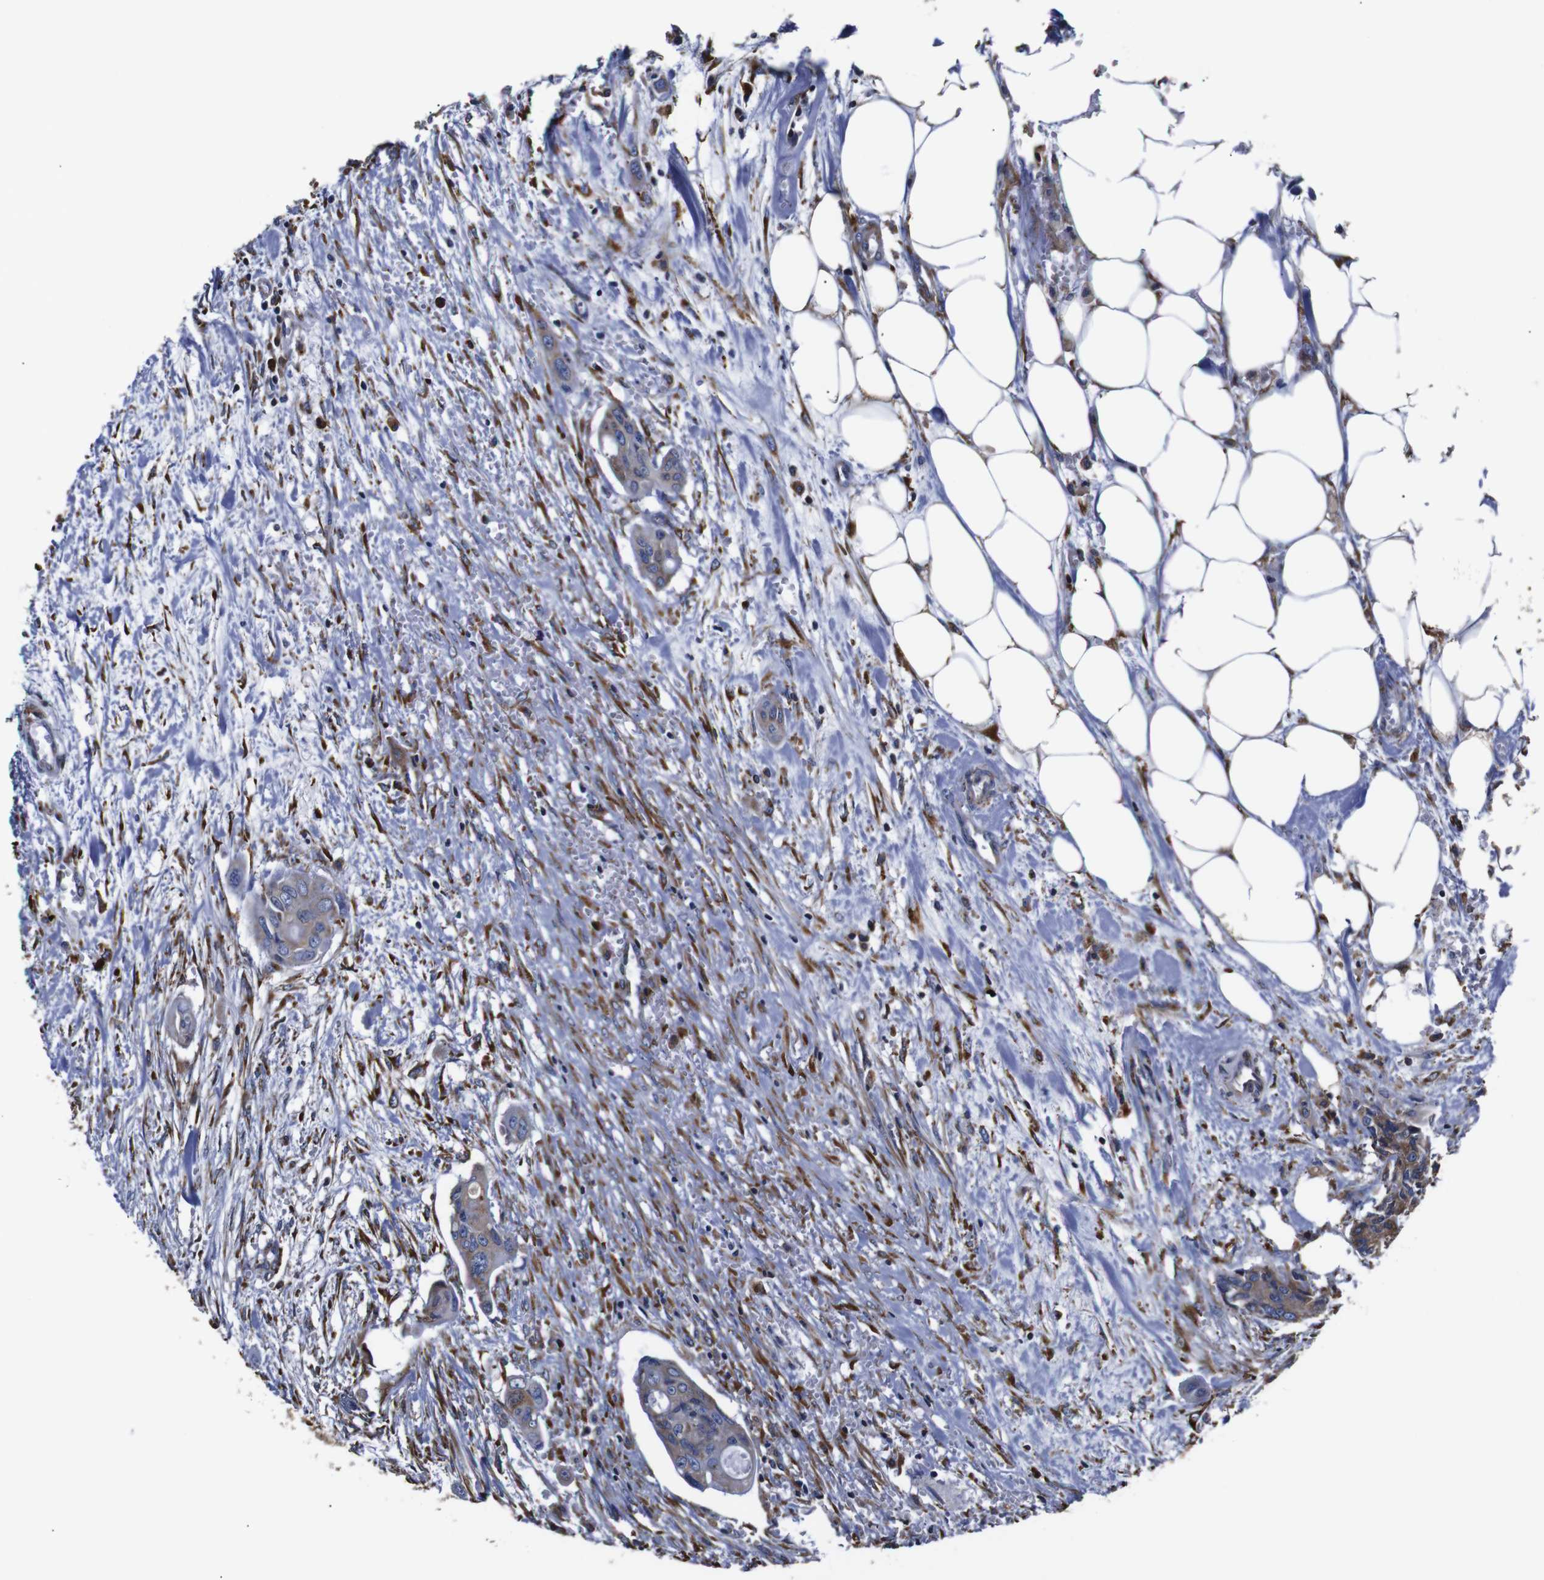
{"staining": {"intensity": "moderate", "quantity": ">75%", "location": "cytoplasmic/membranous"}, "tissue": "colorectal cancer", "cell_type": "Tumor cells", "image_type": "cancer", "snomed": [{"axis": "morphology", "description": "Adenocarcinoma, NOS"}, {"axis": "topography", "description": "Colon"}], "caption": "Moderate cytoplasmic/membranous expression is present in approximately >75% of tumor cells in adenocarcinoma (colorectal).", "gene": "PPIB", "patient": {"sex": "female", "age": 57}}